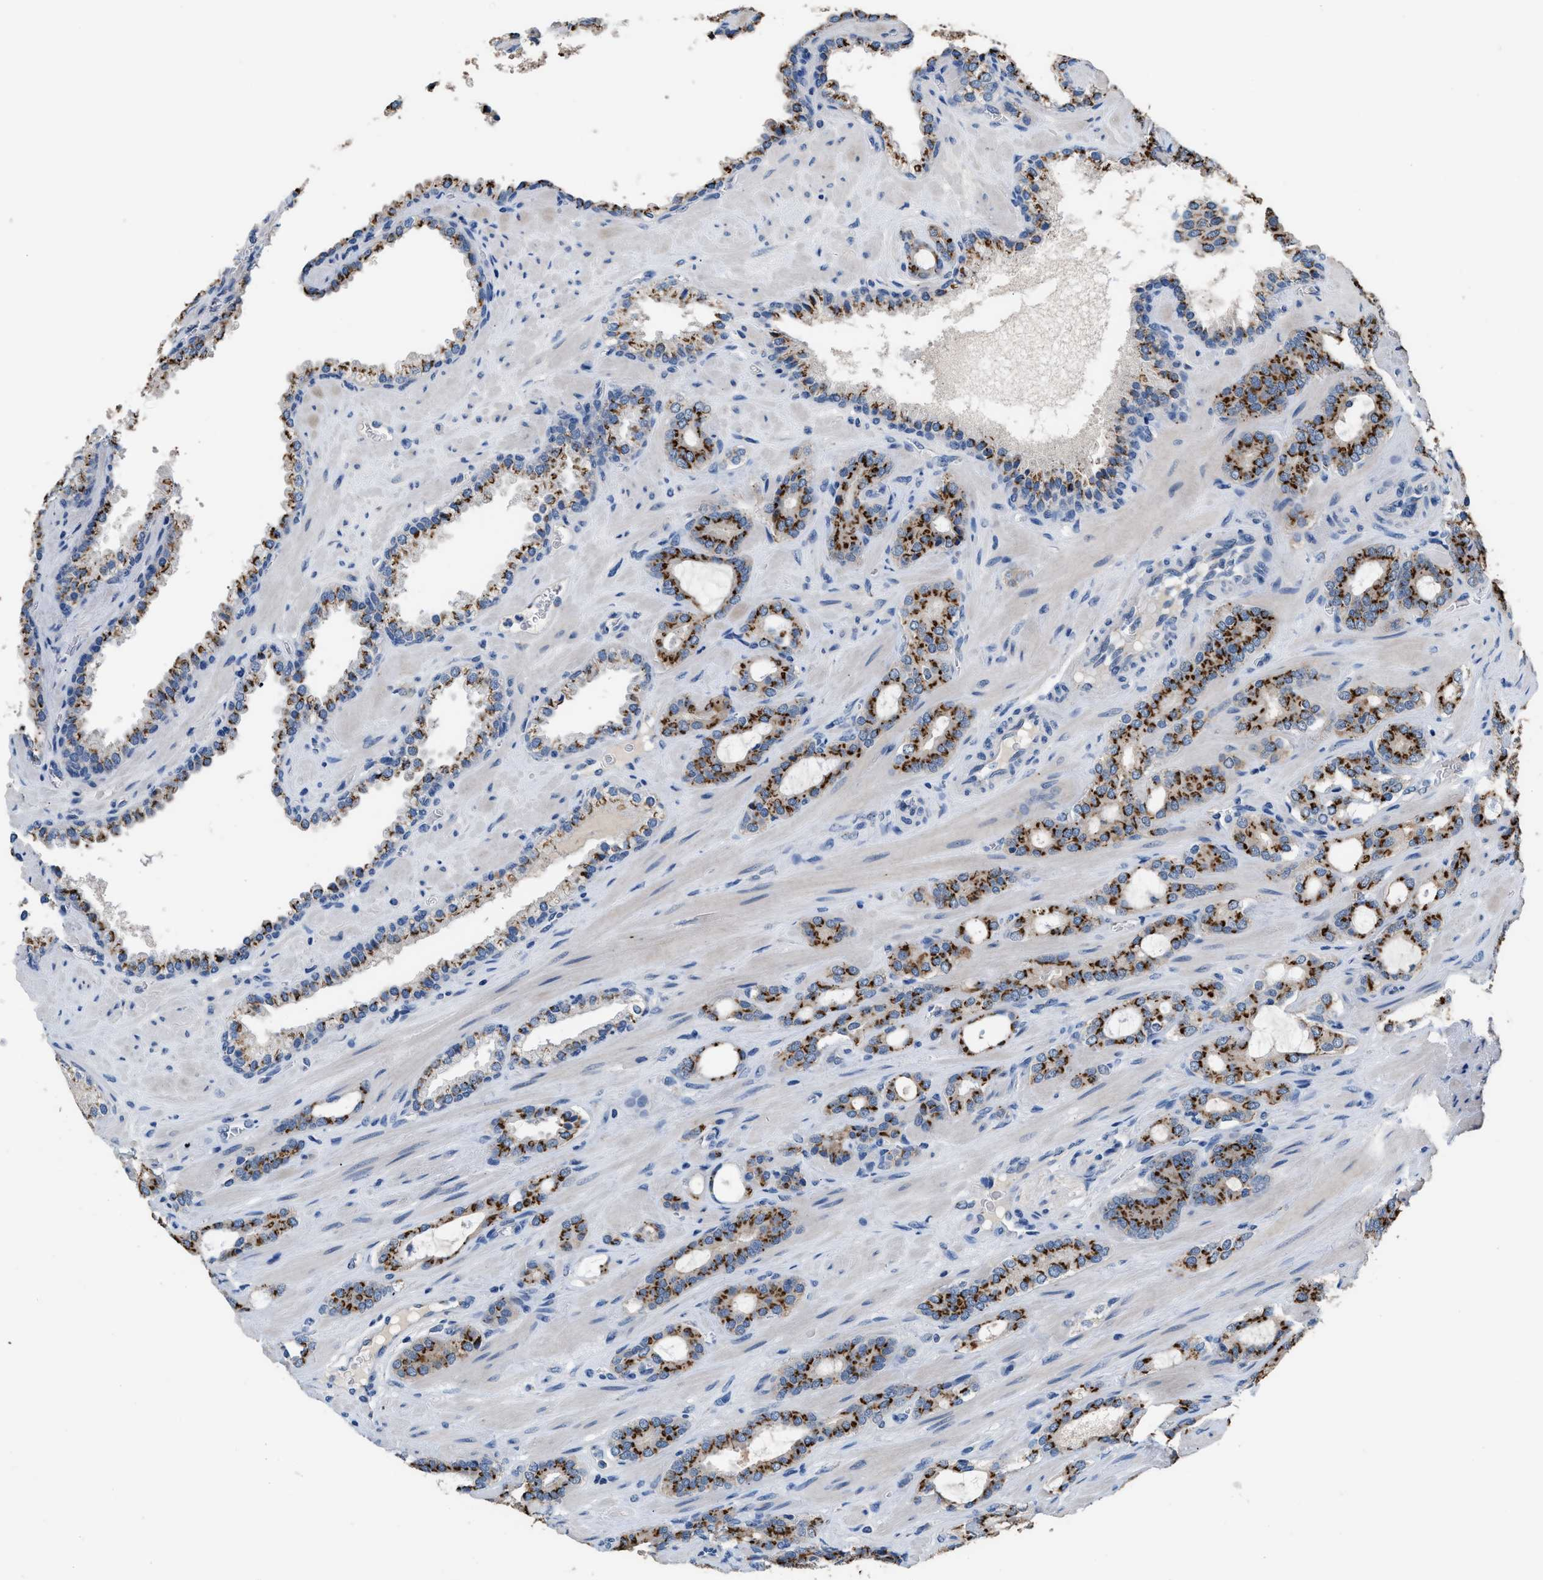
{"staining": {"intensity": "strong", "quantity": ">75%", "location": "cytoplasmic/membranous"}, "tissue": "prostate cancer", "cell_type": "Tumor cells", "image_type": "cancer", "snomed": [{"axis": "morphology", "description": "Adenocarcinoma, Low grade"}, {"axis": "topography", "description": "Prostate"}], "caption": "Protein analysis of prostate cancer (low-grade adenocarcinoma) tissue shows strong cytoplasmic/membranous positivity in approximately >75% of tumor cells.", "gene": "GOLM1", "patient": {"sex": "male", "age": 63}}